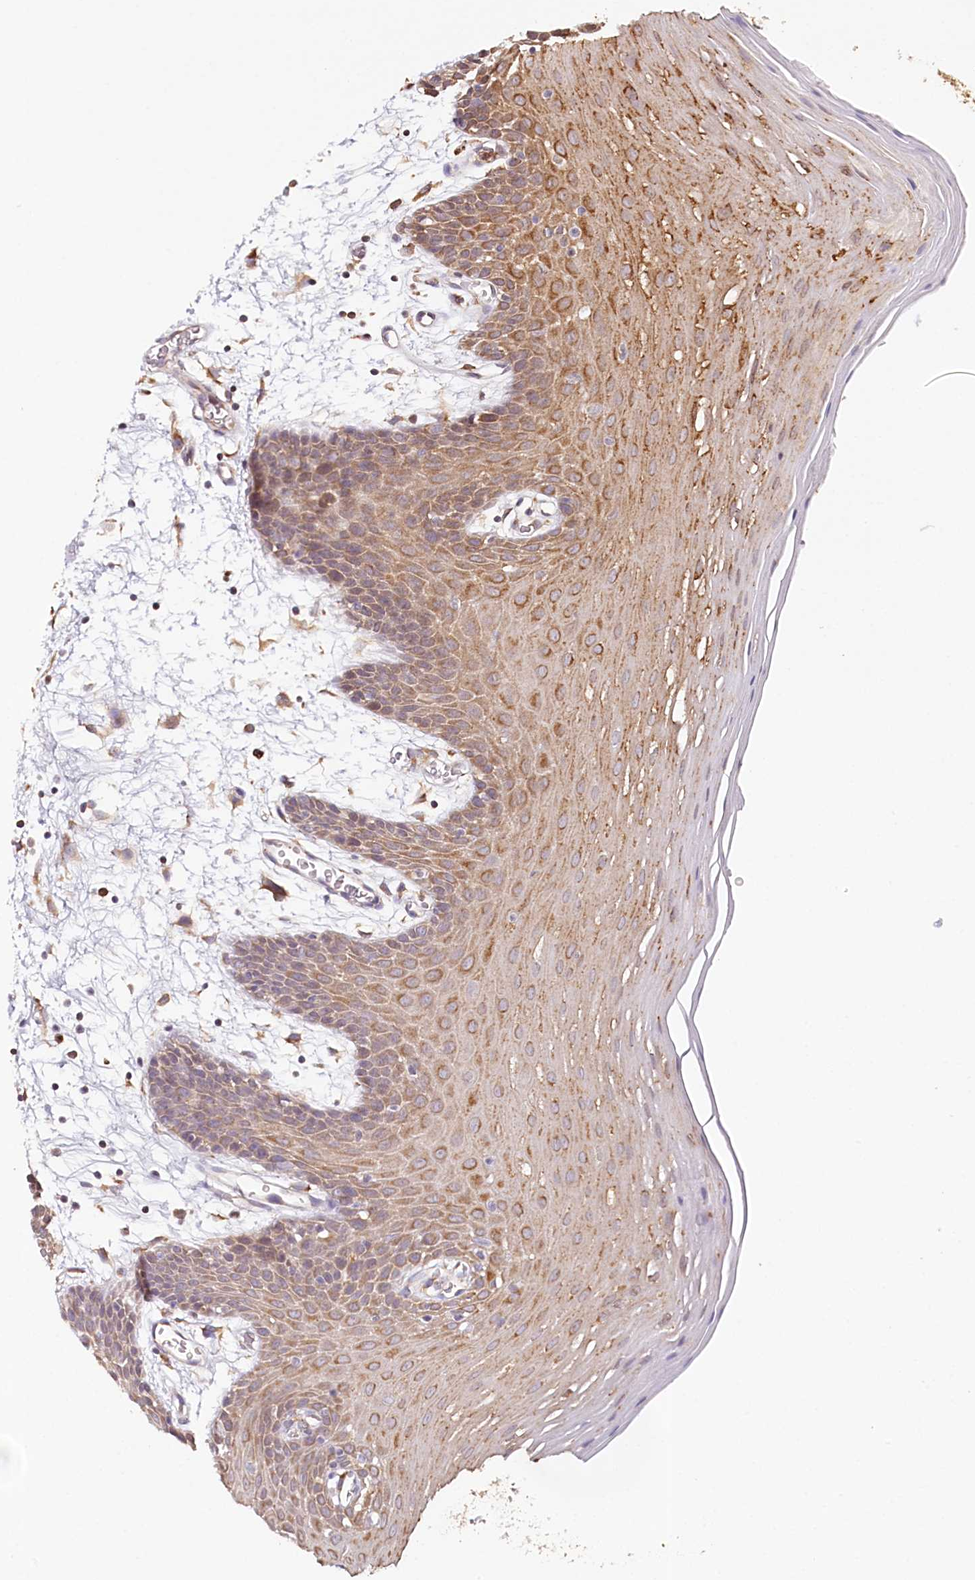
{"staining": {"intensity": "moderate", "quantity": ">75%", "location": "cytoplasmic/membranous"}, "tissue": "oral mucosa", "cell_type": "Squamous epithelial cells", "image_type": "normal", "snomed": [{"axis": "morphology", "description": "Normal tissue, NOS"}, {"axis": "topography", "description": "Skeletal muscle"}, {"axis": "topography", "description": "Oral tissue"}, {"axis": "topography", "description": "Salivary gland"}, {"axis": "topography", "description": "Peripheral nerve tissue"}], "caption": "Immunohistochemistry staining of normal oral mucosa, which shows medium levels of moderate cytoplasmic/membranous positivity in about >75% of squamous epithelial cells indicating moderate cytoplasmic/membranous protein positivity. The staining was performed using DAB (3,3'-diaminobenzidine) (brown) for protein detection and nuclei were counterstained in hematoxylin (blue).", "gene": "VEGFA", "patient": {"sex": "male", "age": 54}}